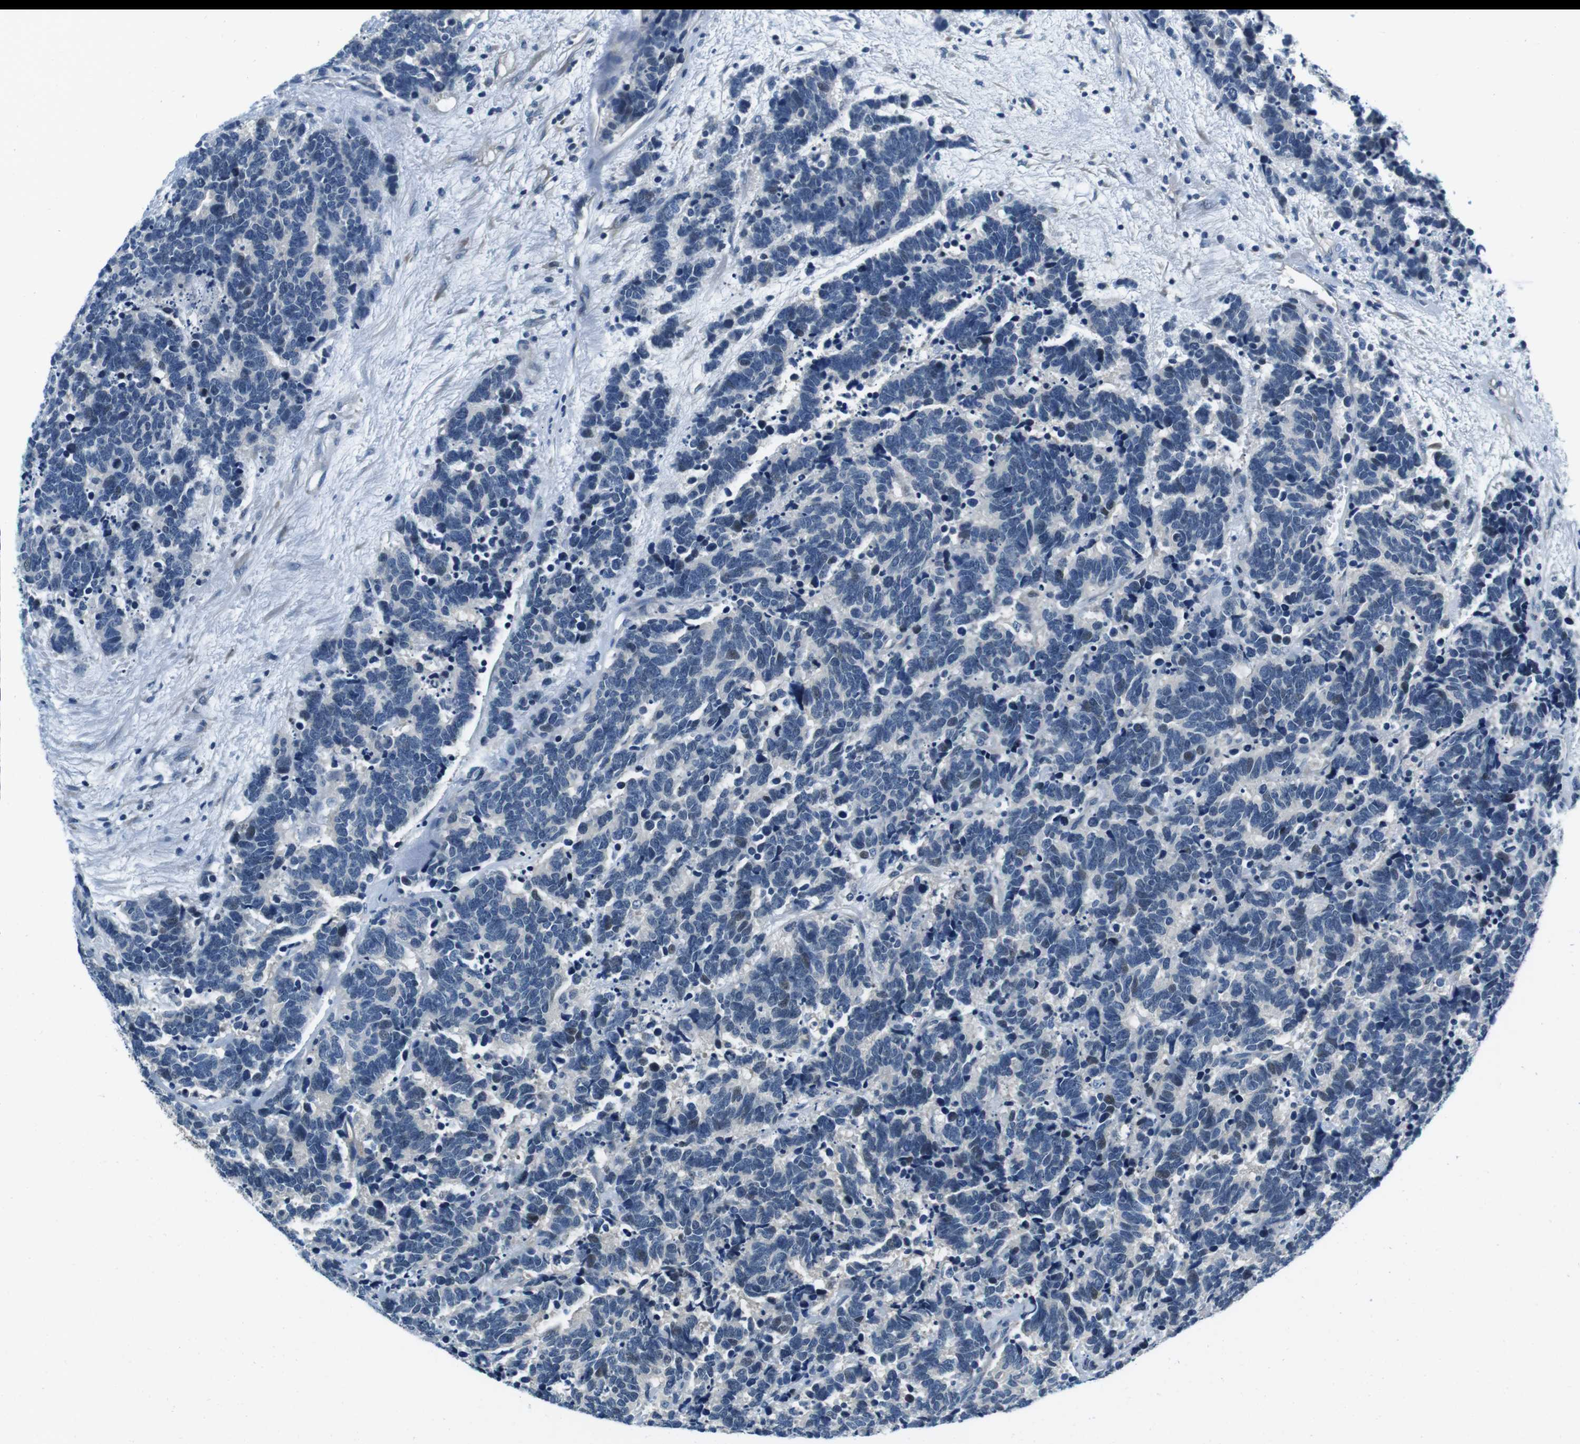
{"staining": {"intensity": "negative", "quantity": "none", "location": "none"}, "tissue": "carcinoid", "cell_type": "Tumor cells", "image_type": "cancer", "snomed": [{"axis": "morphology", "description": "Carcinoma, NOS"}, {"axis": "morphology", "description": "Carcinoid, malignant, NOS"}, {"axis": "topography", "description": "Urinary bladder"}], "caption": "The photomicrograph demonstrates no significant staining in tumor cells of carcinoid.", "gene": "KCNJ5", "patient": {"sex": "male", "age": 57}}